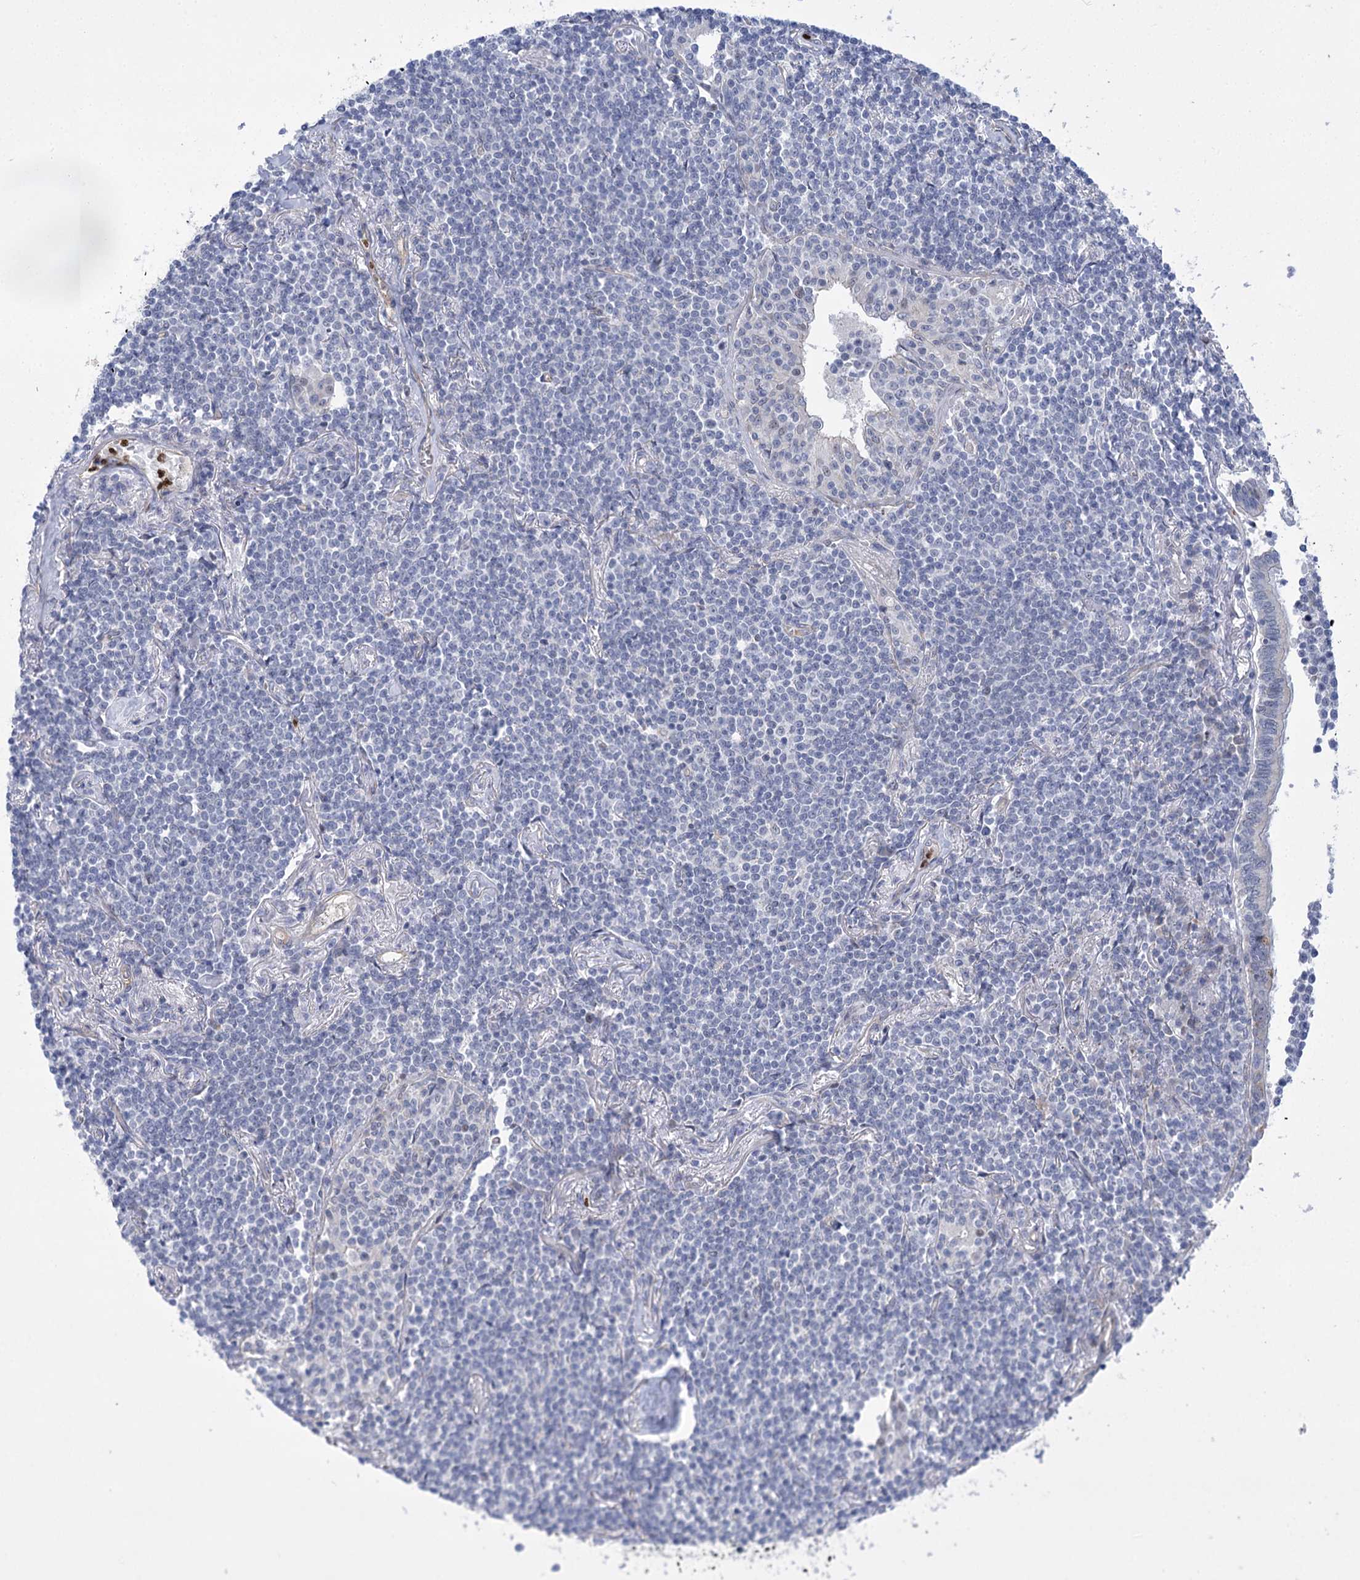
{"staining": {"intensity": "negative", "quantity": "none", "location": "none"}, "tissue": "lymphoma", "cell_type": "Tumor cells", "image_type": "cancer", "snomed": [{"axis": "morphology", "description": "Malignant lymphoma, non-Hodgkin's type, Low grade"}, {"axis": "topography", "description": "Lung"}], "caption": "IHC of lymphoma exhibits no staining in tumor cells. (Brightfield microscopy of DAB (3,3'-diaminobenzidine) immunohistochemistry (IHC) at high magnification).", "gene": "THAP6", "patient": {"sex": "female", "age": 71}}